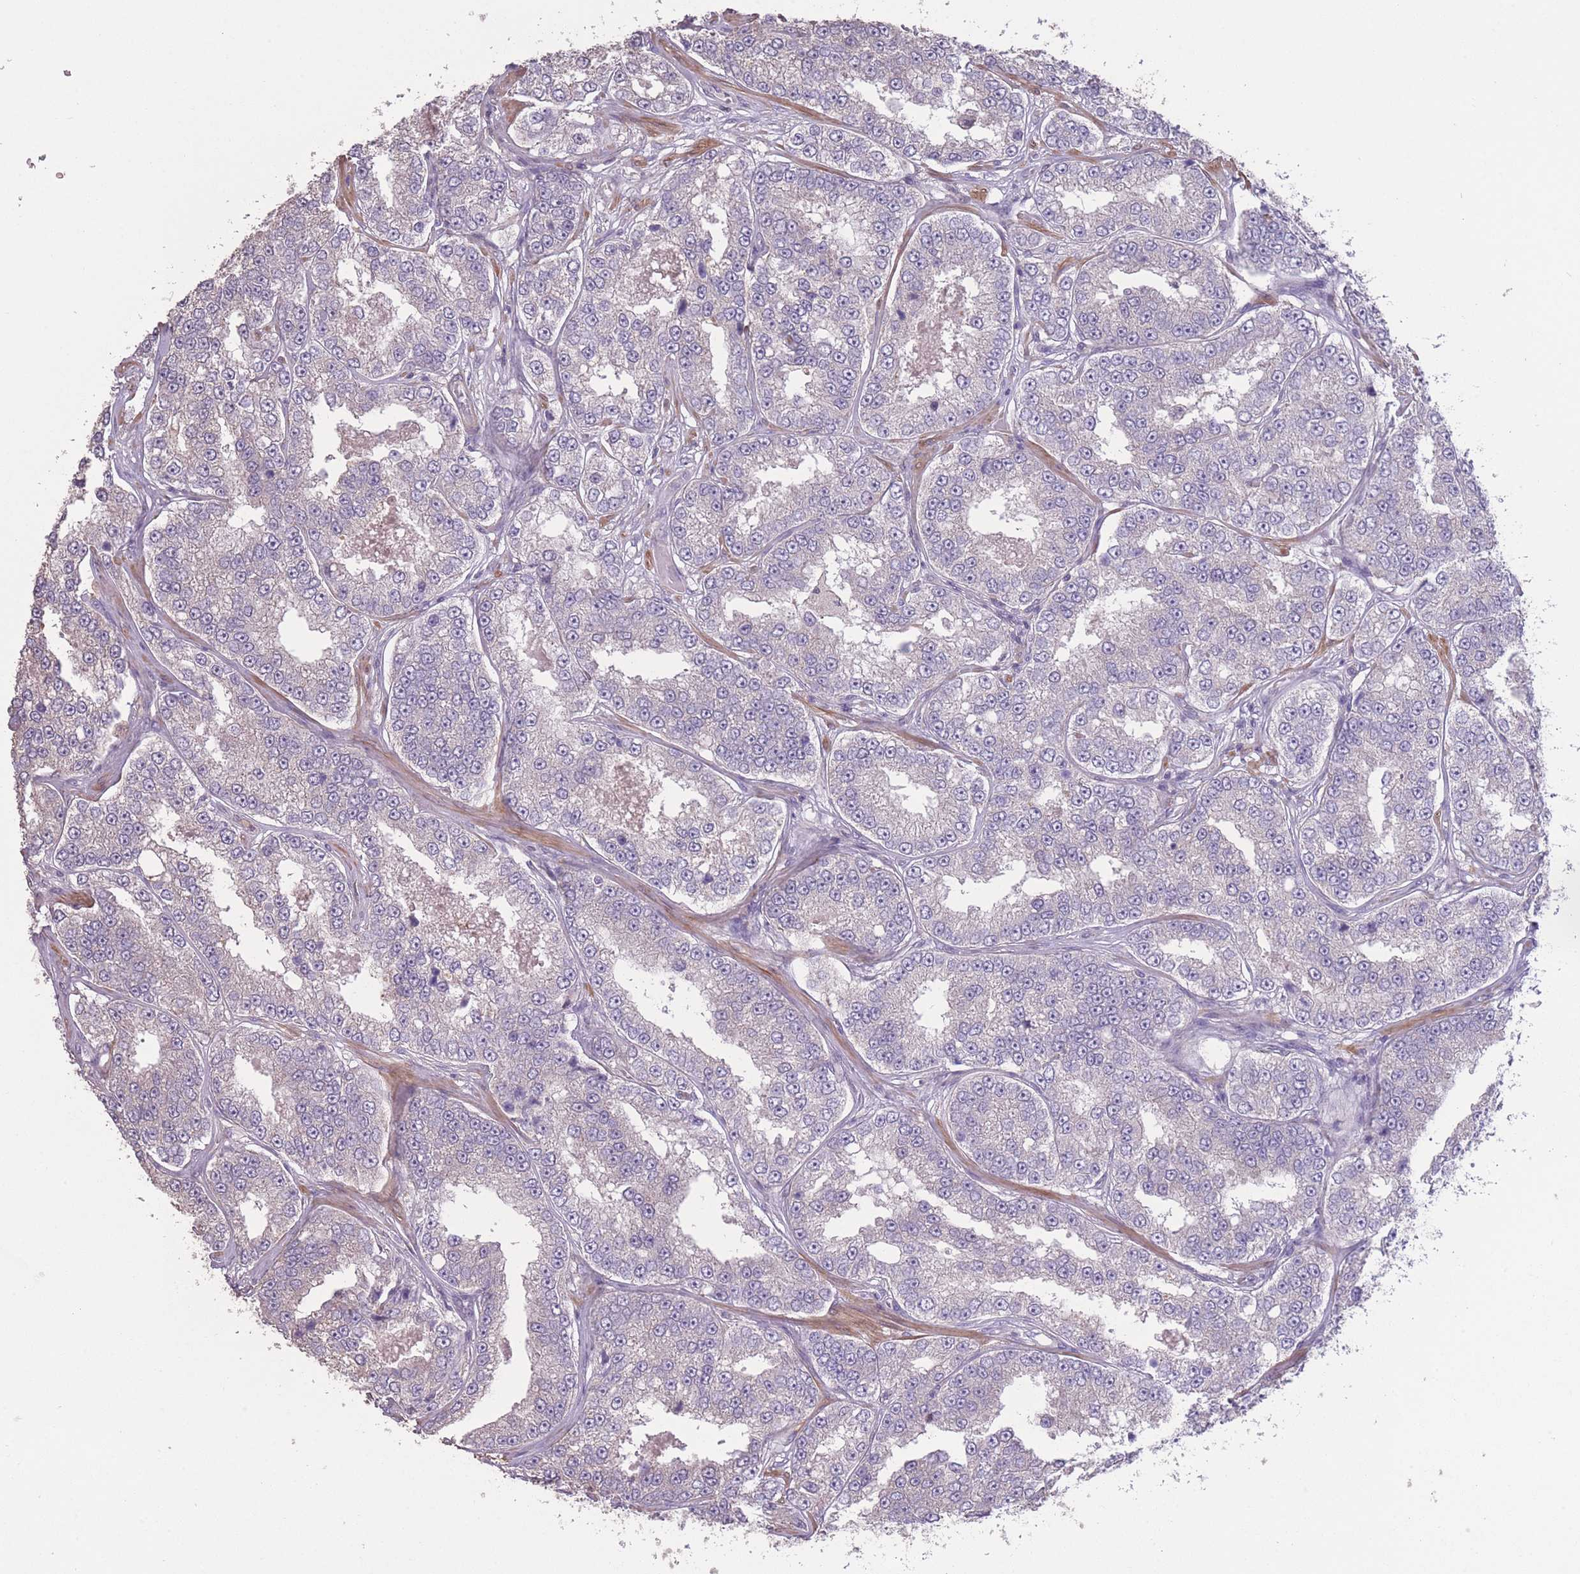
{"staining": {"intensity": "negative", "quantity": "none", "location": "none"}, "tissue": "prostate cancer", "cell_type": "Tumor cells", "image_type": "cancer", "snomed": [{"axis": "morphology", "description": "Normal tissue, NOS"}, {"axis": "morphology", "description": "Adenocarcinoma, High grade"}, {"axis": "topography", "description": "Prostate"}], "caption": "Tumor cells show no significant protein positivity in prostate cancer.", "gene": "RSPH10B", "patient": {"sex": "male", "age": 83}}